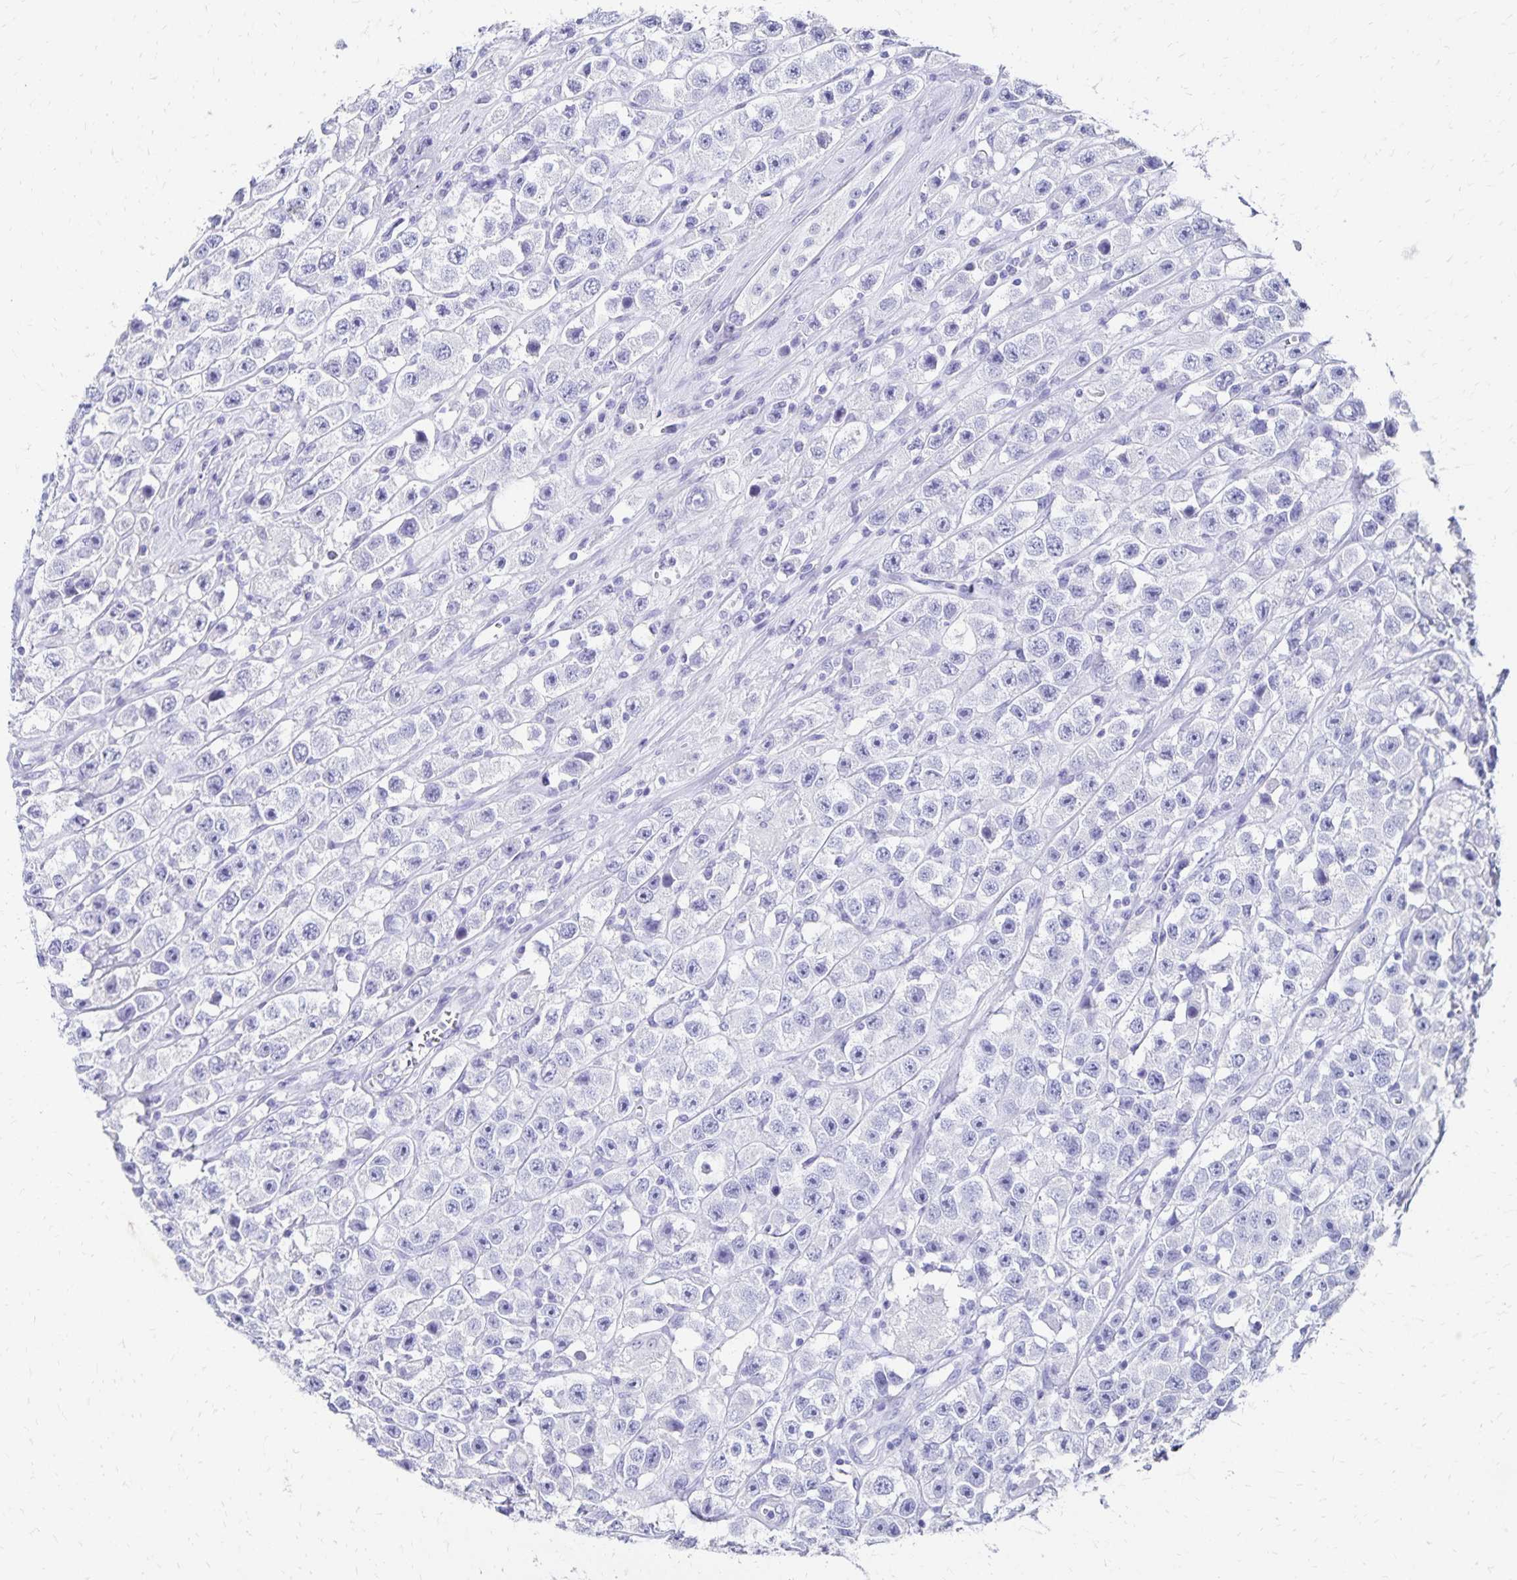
{"staining": {"intensity": "negative", "quantity": "none", "location": "none"}, "tissue": "testis cancer", "cell_type": "Tumor cells", "image_type": "cancer", "snomed": [{"axis": "morphology", "description": "Seminoma, NOS"}, {"axis": "topography", "description": "Testis"}], "caption": "Tumor cells show no significant protein staining in testis seminoma.", "gene": "DYNLT4", "patient": {"sex": "male", "age": 45}}